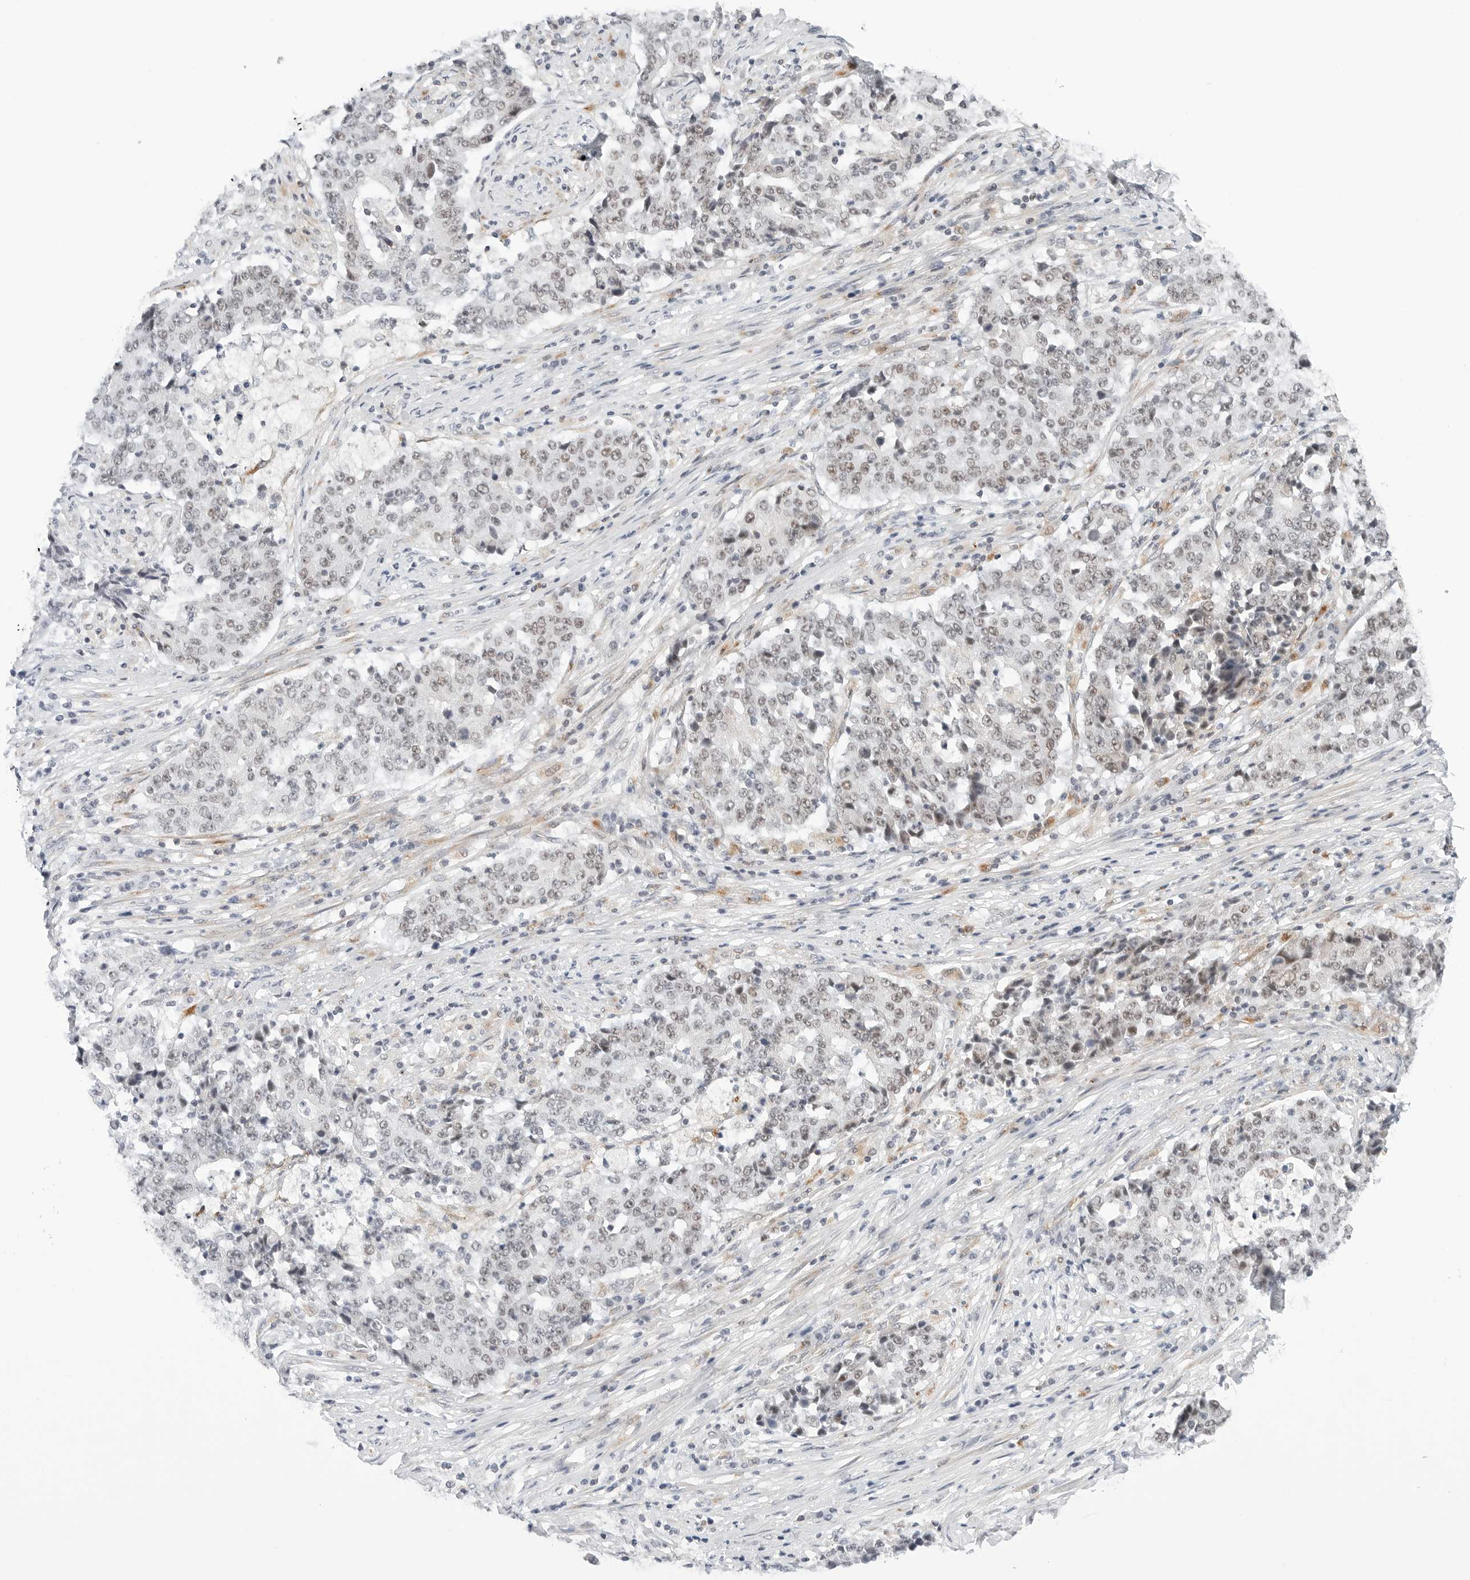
{"staining": {"intensity": "weak", "quantity": "25%-75%", "location": "nuclear"}, "tissue": "stomach cancer", "cell_type": "Tumor cells", "image_type": "cancer", "snomed": [{"axis": "morphology", "description": "Adenocarcinoma, NOS"}, {"axis": "topography", "description": "Stomach"}], "caption": "Immunohistochemistry (IHC) histopathology image of neoplastic tissue: stomach cancer (adenocarcinoma) stained using immunohistochemistry demonstrates low levels of weak protein expression localized specifically in the nuclear of tumor cells, appearing as a nuclear brown color.", "gene": "TSEN2", "patient": {"sex": "male", "age": 59}}